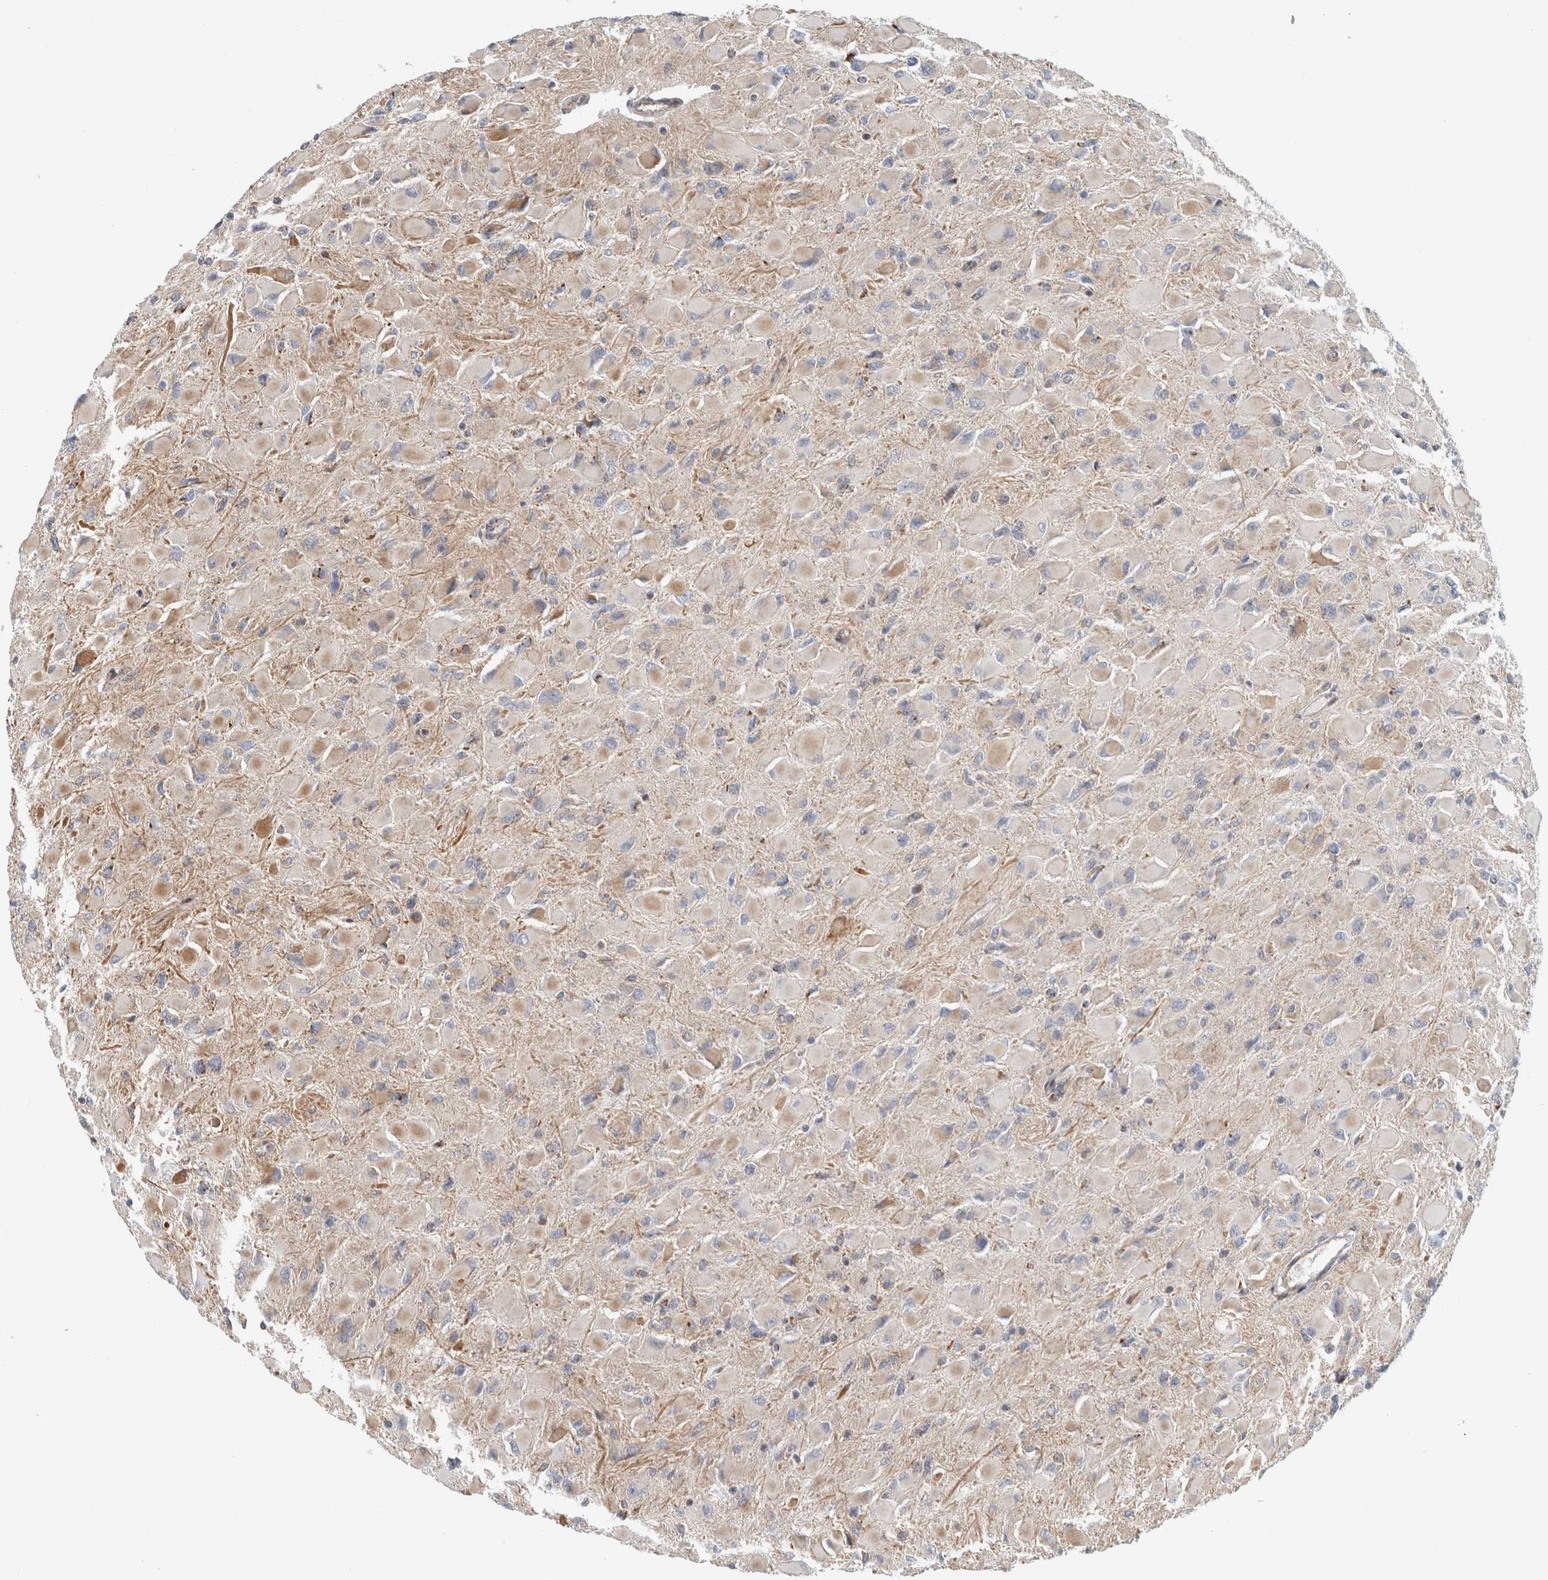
{"staining": {"intensity": "weak", "quantity": "25%-75%", "location": "cytoplasmic/membranous"}, "tissue": "glioma", "cell_type": "Tumor cells", "image_type": "cancer", "snomed": [{"axis": "morphology", "description": "Glioma, malignant, High grade"}, {"axis": "topography", "description": "Cerebral cortex"}], "caption": "Immunohistochemical staining of glioma demonstrates low levels of weak cytoplasmic/membranous expression in about 25%-75% of tumor cells.", "gene": "AFP", "patient": {"sex": "female", "age": 36}}